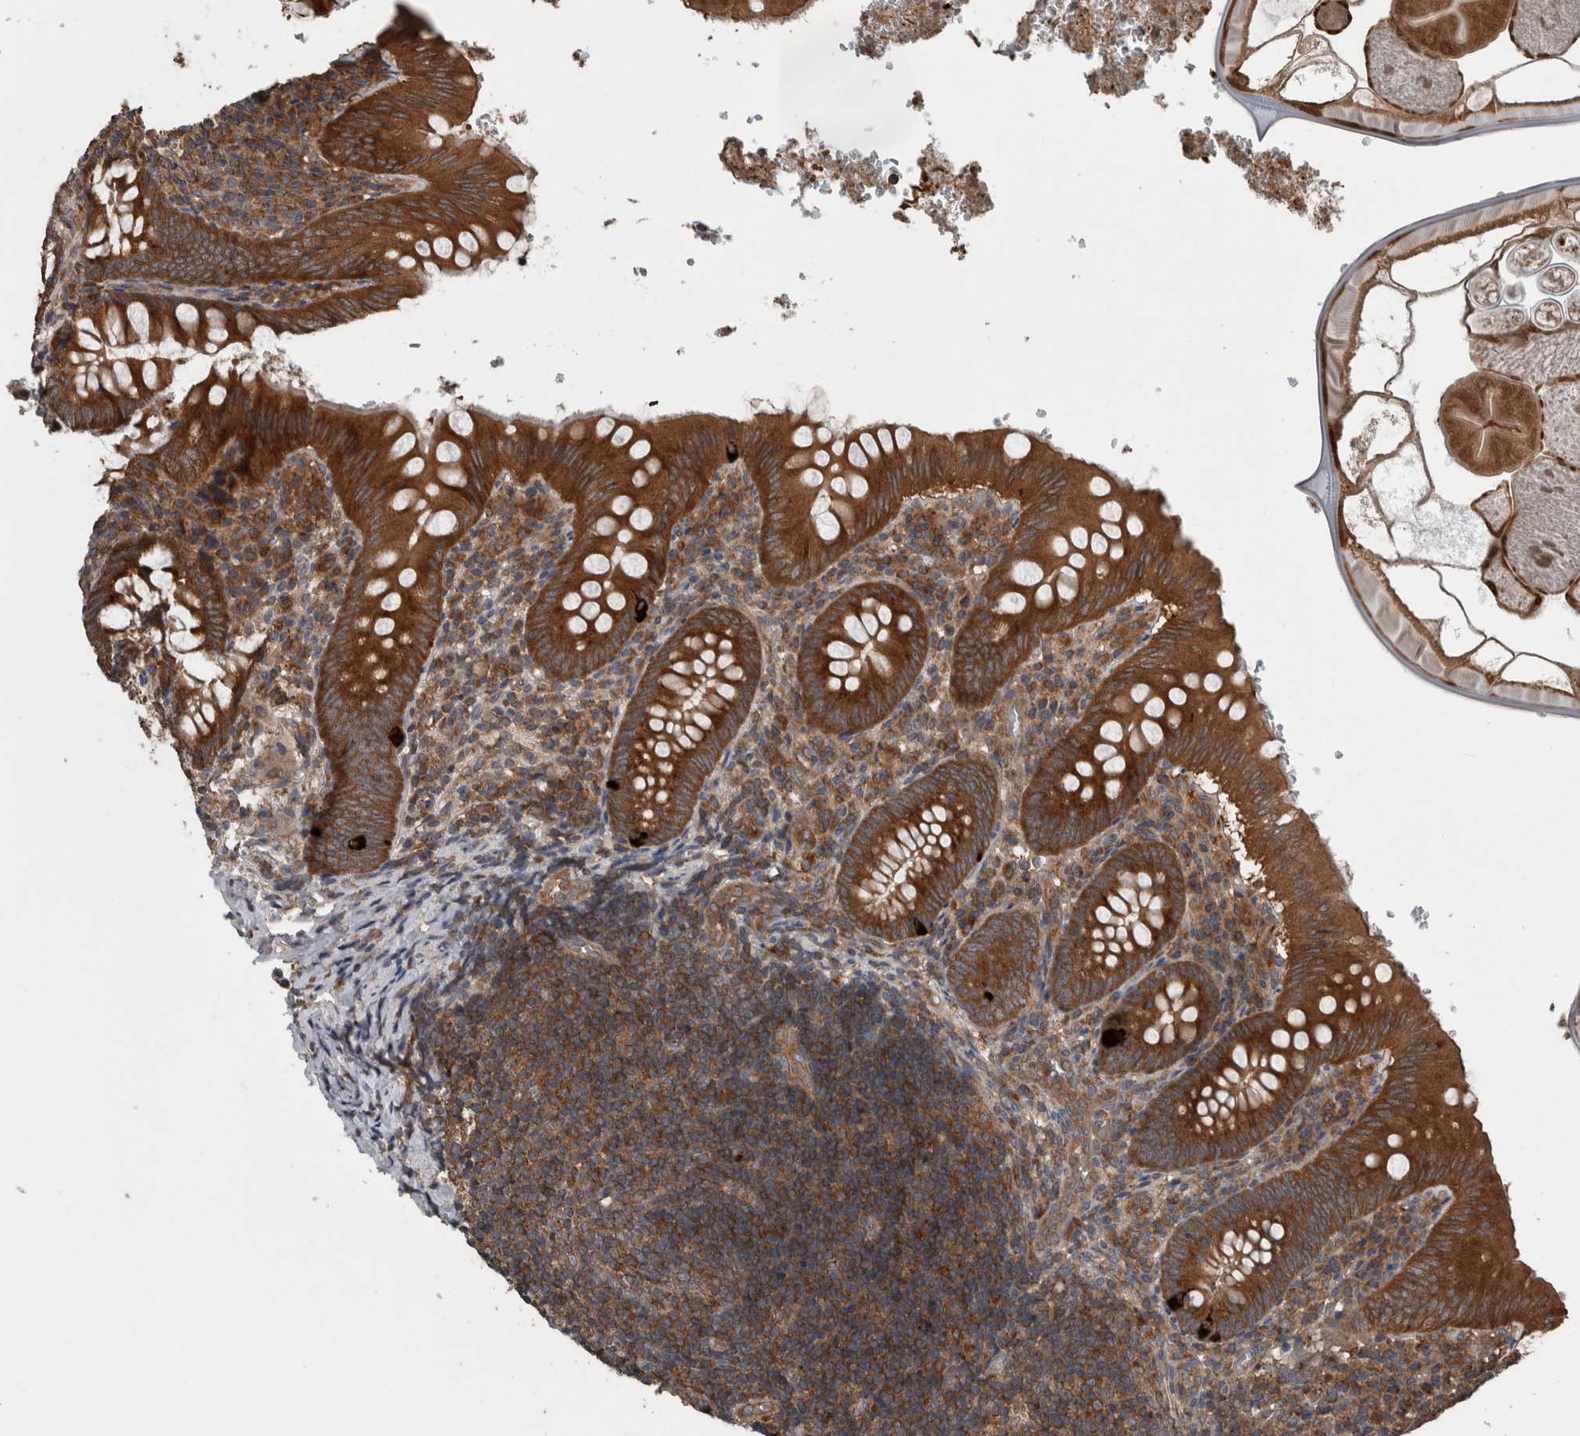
{"staining": {"intensity": "strong", "quantity": ">75%", "location": "cytoplasmic/membranous"}, "tissue": "appendix", "cell_type": "Glandular cells", "image_type": "normal", "snomed": [{"axis": "morphology", "description": "Normal tissue, NOS"}, {"axis": "topography", "description": "Appendix"}], "caption": "Normal appendix shows strong cytoplasmic/membranous expression in approximately >75% of glandular cells, visualized by immunohistochemistry. The staining is performed using DAB (3,3'-diaminobenzidine) brown chromogen to label protein expression. The nuclei are counter-stained blue using hematoxylin.", "gene": "RIOK3", "patient": {"sex": "male", "age": 8}}